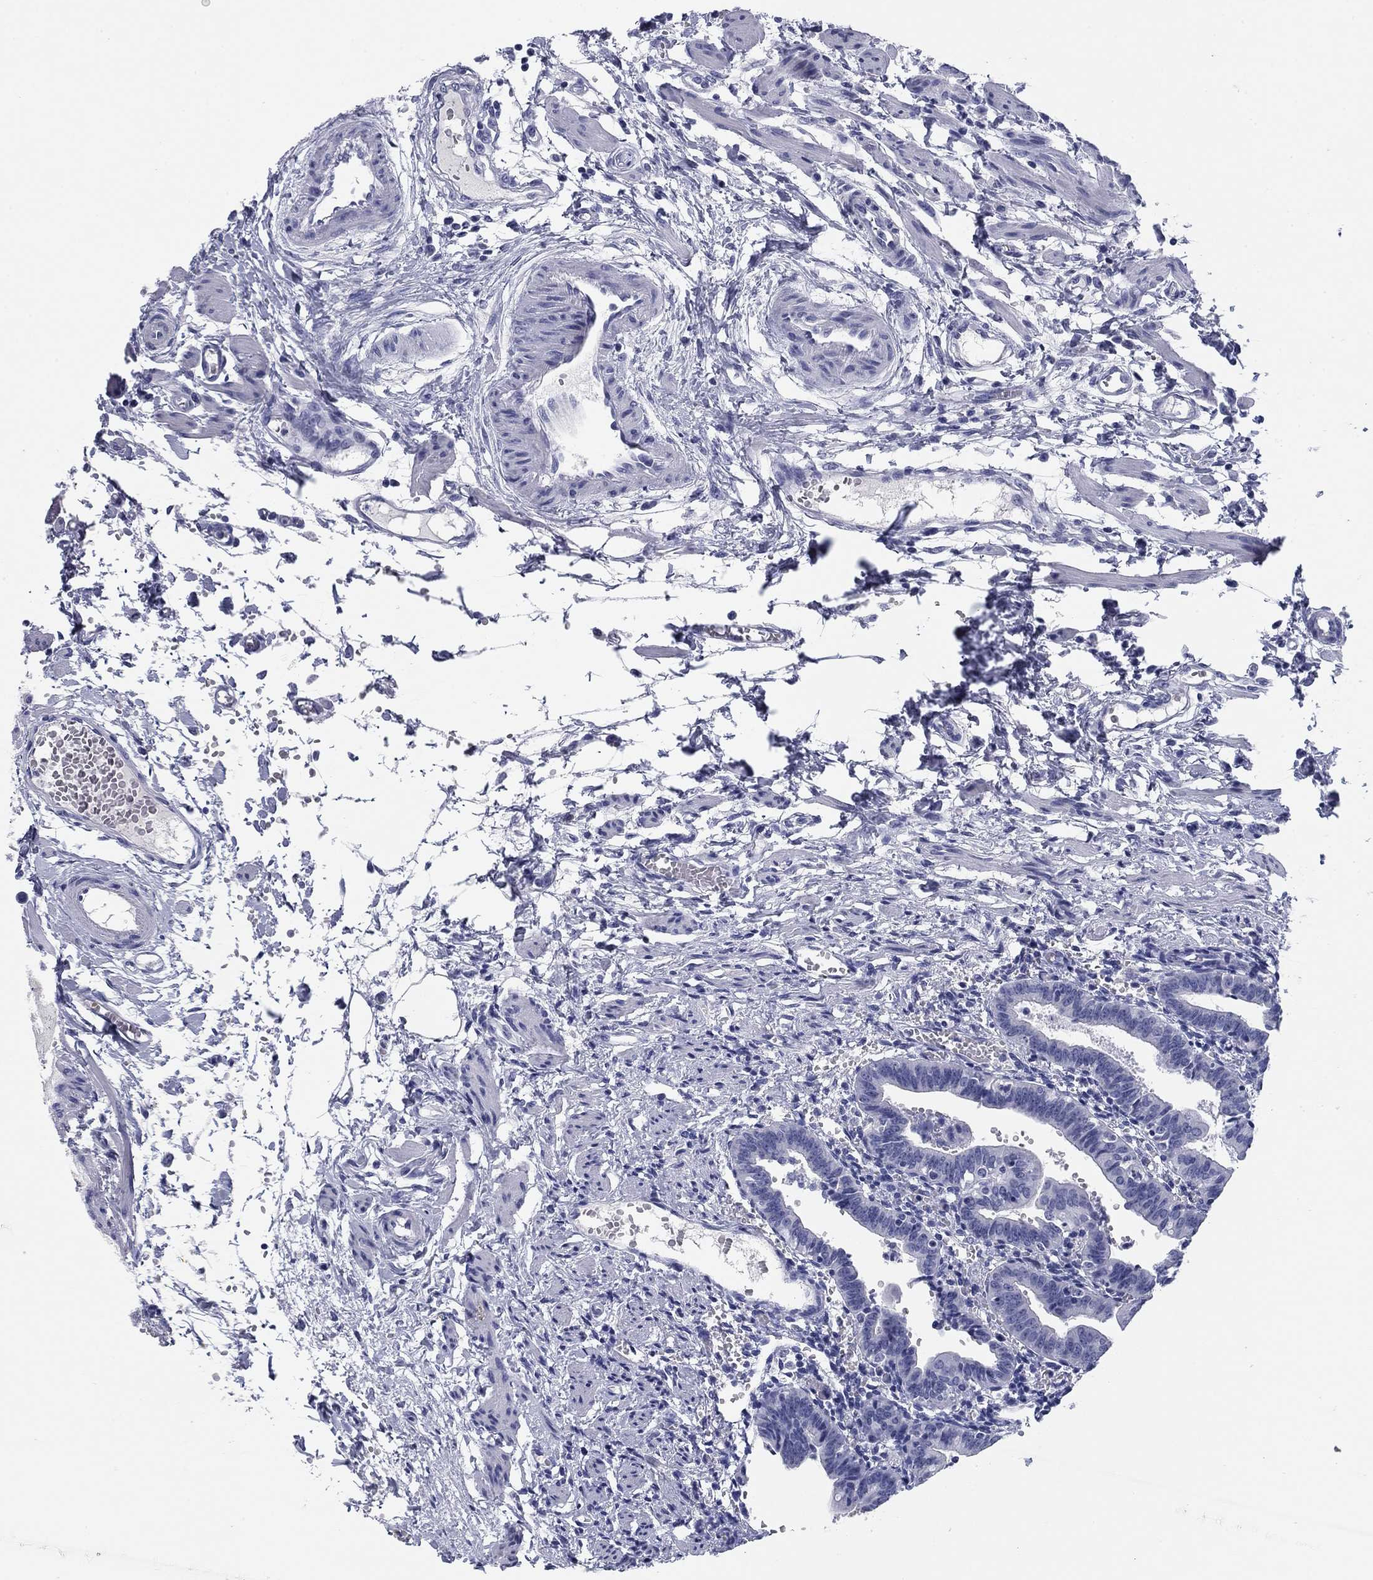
{"staining": {"intensity": "negative", "quantity": "none", "location": "none"}, "tissue": "fallopian tube", "cell_type": "Glandular cells", "image_type": "normal", "snomed": [{"axis": "morphology", "description": "Normal tissue, NOS"}, {"axis": "morphology", "description": "Carcinoma, endometroid"}, {"axis": "topography", "description": "Fallopian tube"}, {"axis": "topography", "description": "Ovary"}], "caption": "DAB immunohistochemical staining of normal human fallopian tube shows no significant expression in glandular cells. (DAB (3,3'-diaminobenzidine) immunohistochemistry with hematoxylin counter stain).", "gene": "KCNH1", "patient": {"sex": "female", "age": 42}}